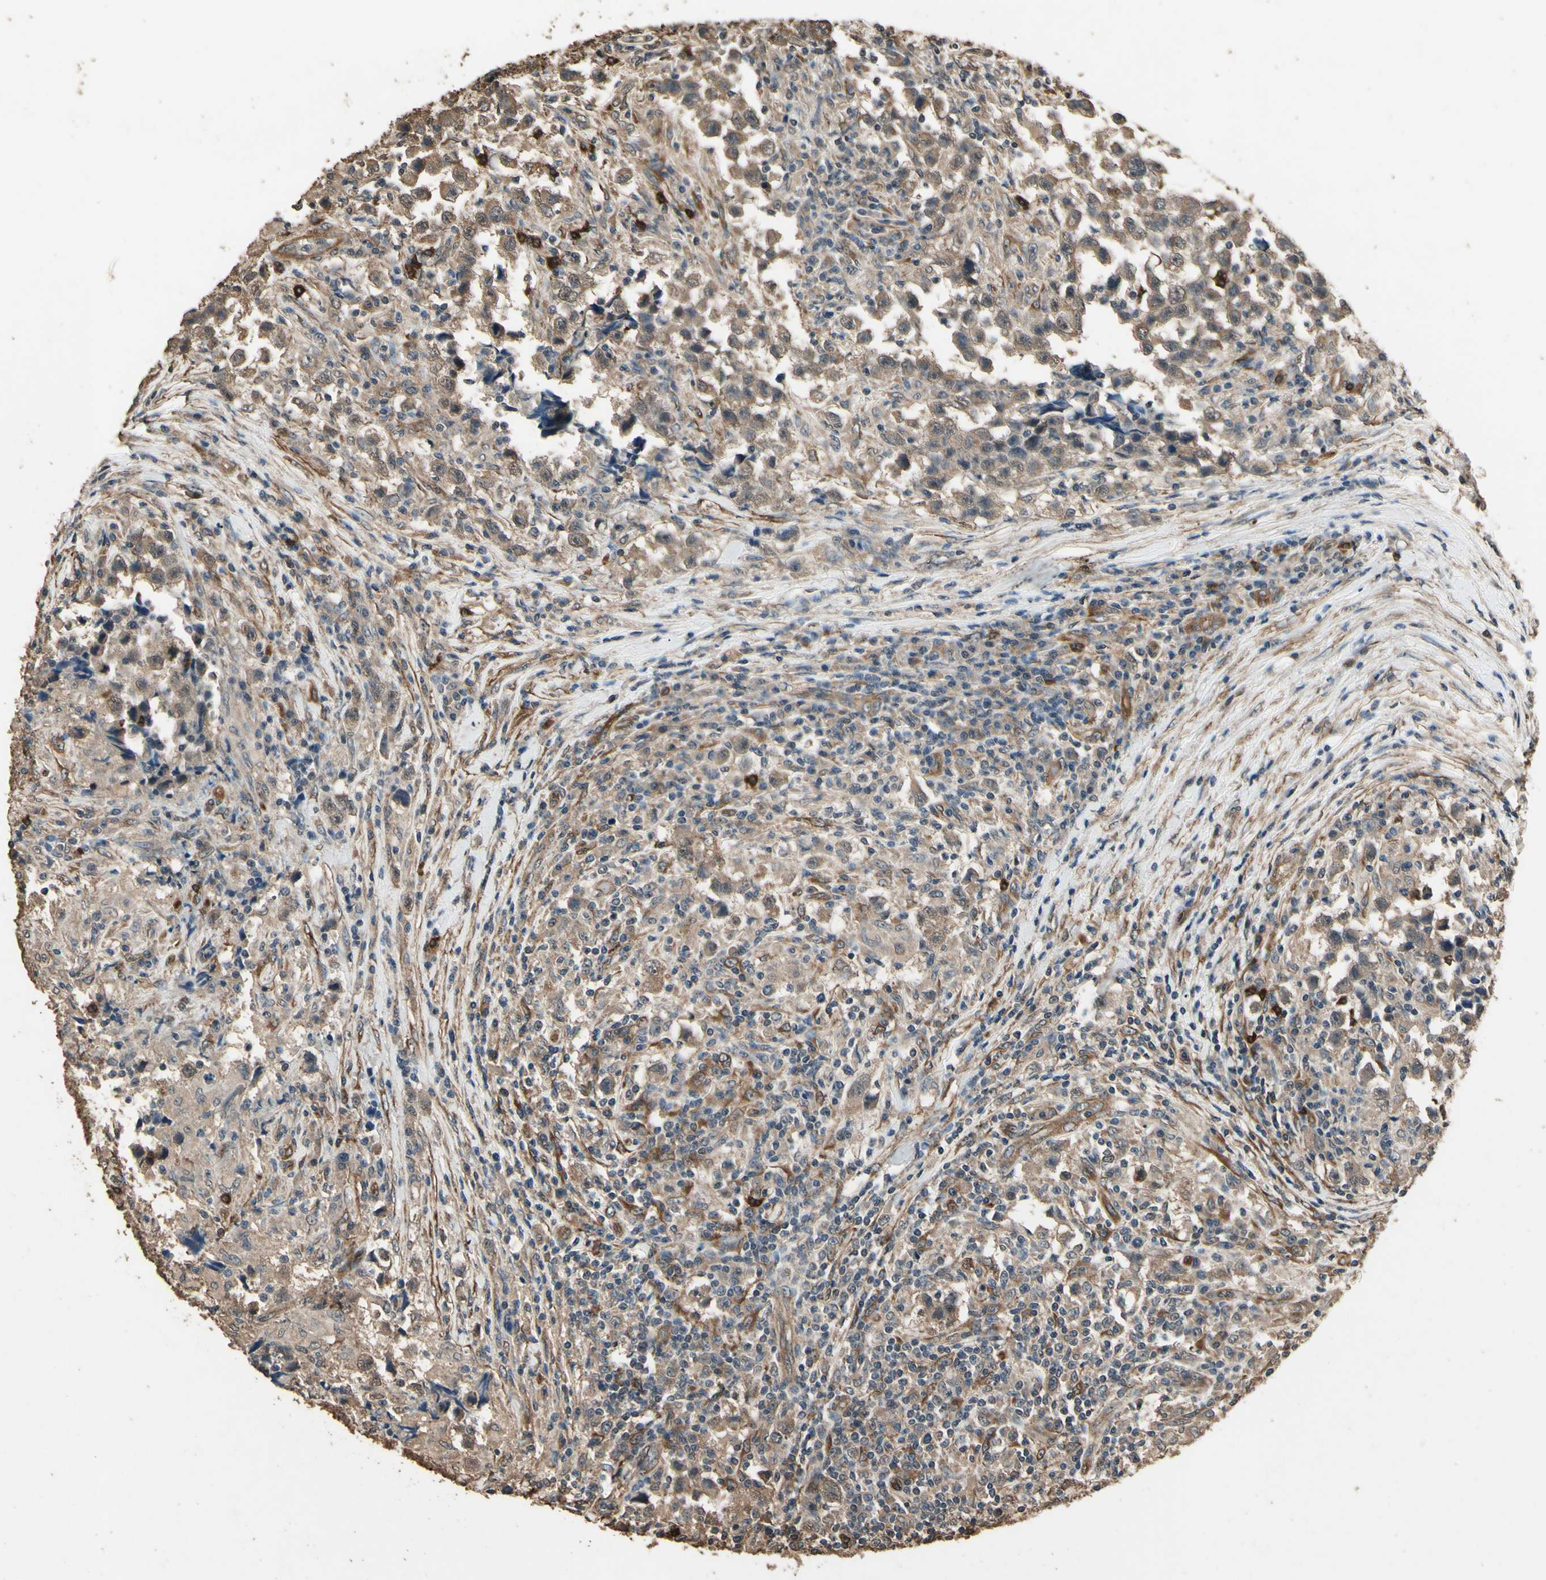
{"staining": {"intensity": "weak", "quantity": ">75%", "location": "cytoplasmic/membranous"}, "tissue": "testis cancer", "cell_type": "Tumor cells", "image_type": "cancer", "snomed": [{"axis": "morphology", "description": "Carcinoma, Embryonal, NOS"}, {"axis": "topography", "description": "Testis"}], "caption": "High-power microscopy captured an immunohistochemistry image of testis embryonal carcinoma, revealing weak cytoplasmic/membranous positivity in about >75% of tumor cells.", "gene": "TSPO", "patient": {"sex": "male", "age": 21}}